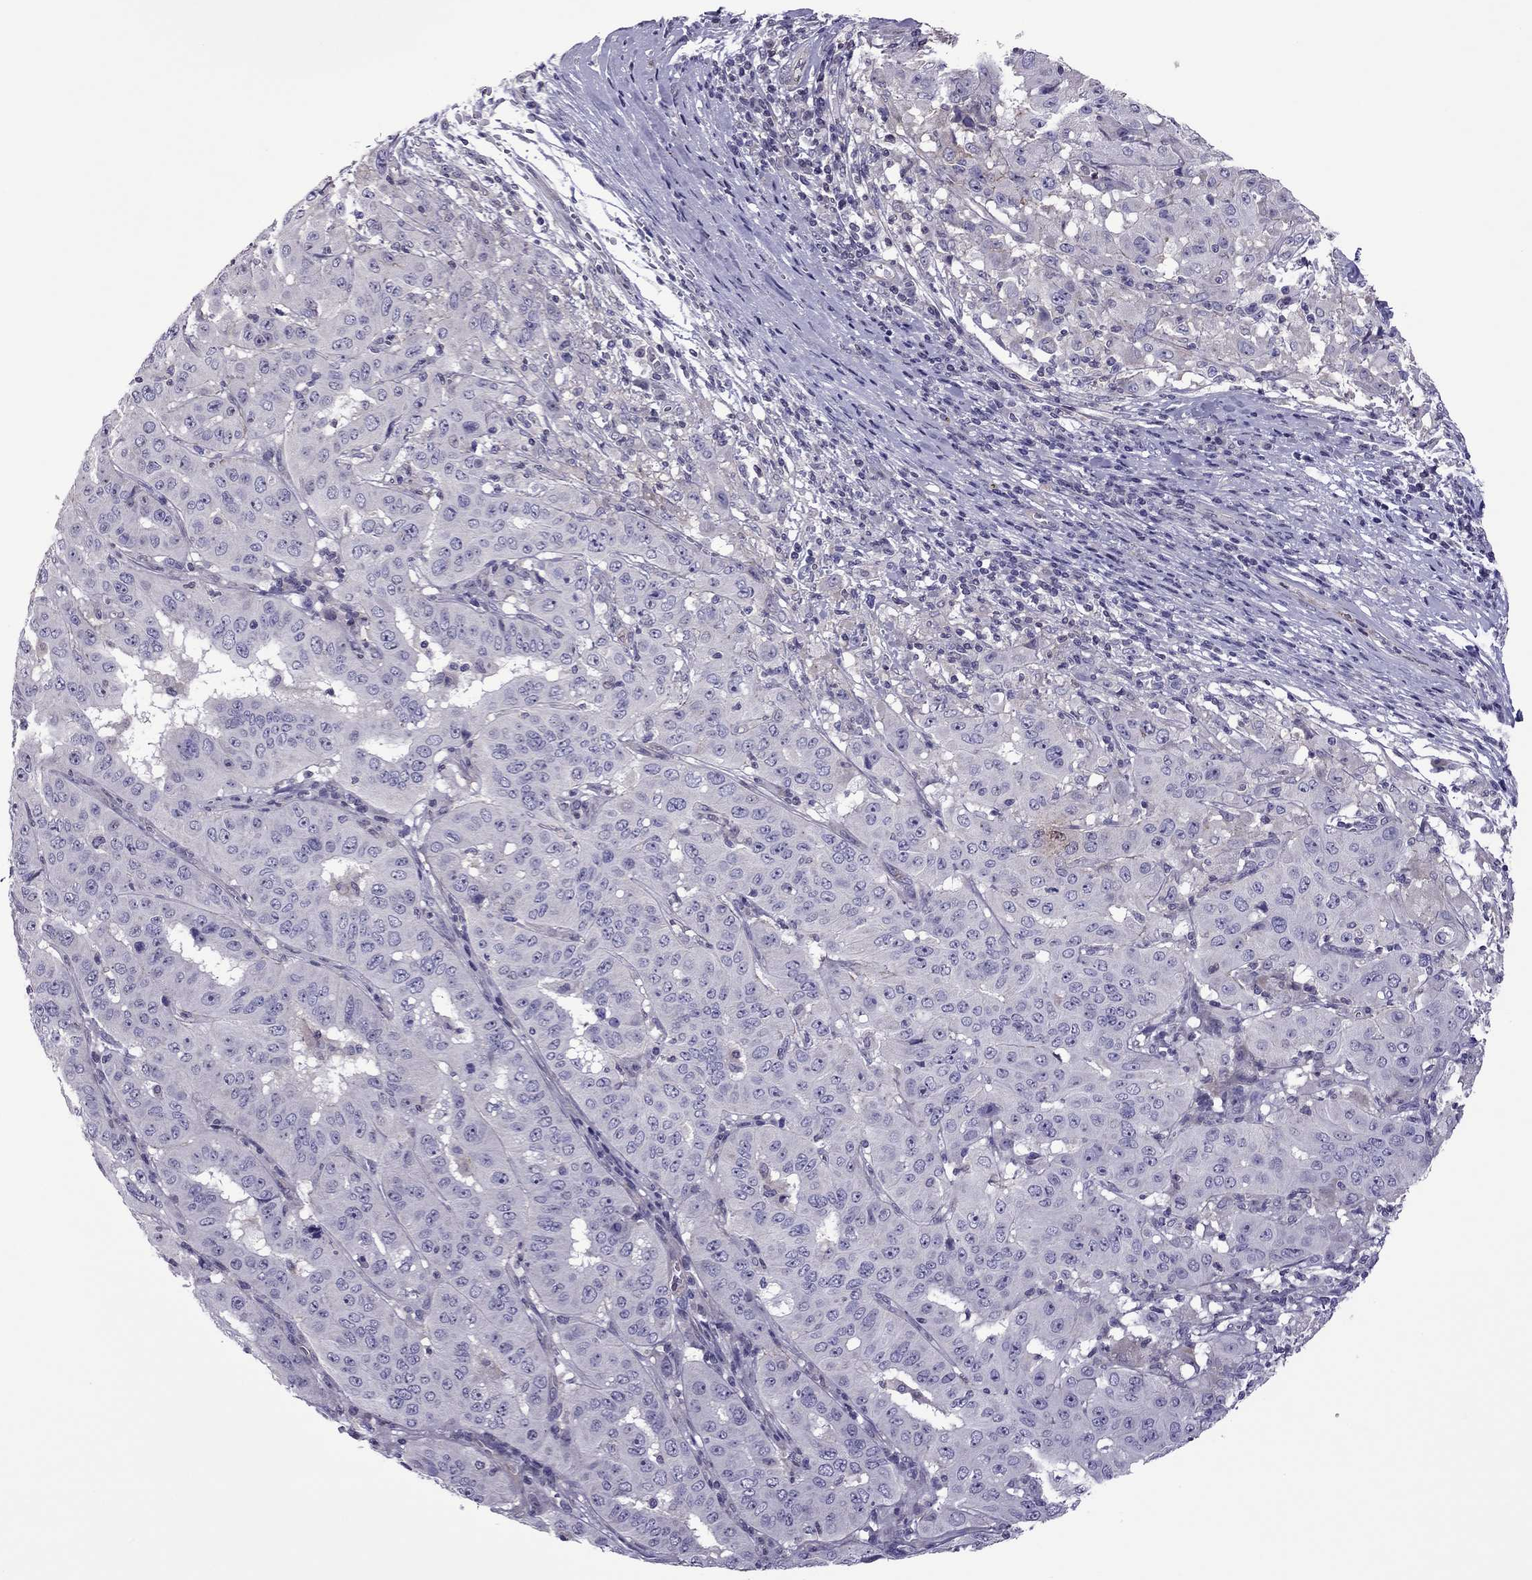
{"staining": {"intensity": "negative", "quantity": "none", "location": "none"}, "tissue": "pancreatic cancer", "cell_type": "Tumor cells", "image_type": "cancer", "snomed": [{"axis": "morphology", "description": "Adenocarcinoma, NOS"}, {"axis": "topography", "description": "Pancreas"}], "caption": "DAB (3,3'-diaminobenzidine) immunohistochemical staining of pancreatic cancer (adenocarcinoma) reveals no significant positivity in tumor cells.", "gene": "SLC16A8", "patient": {"sex": "male", "age": 63}}